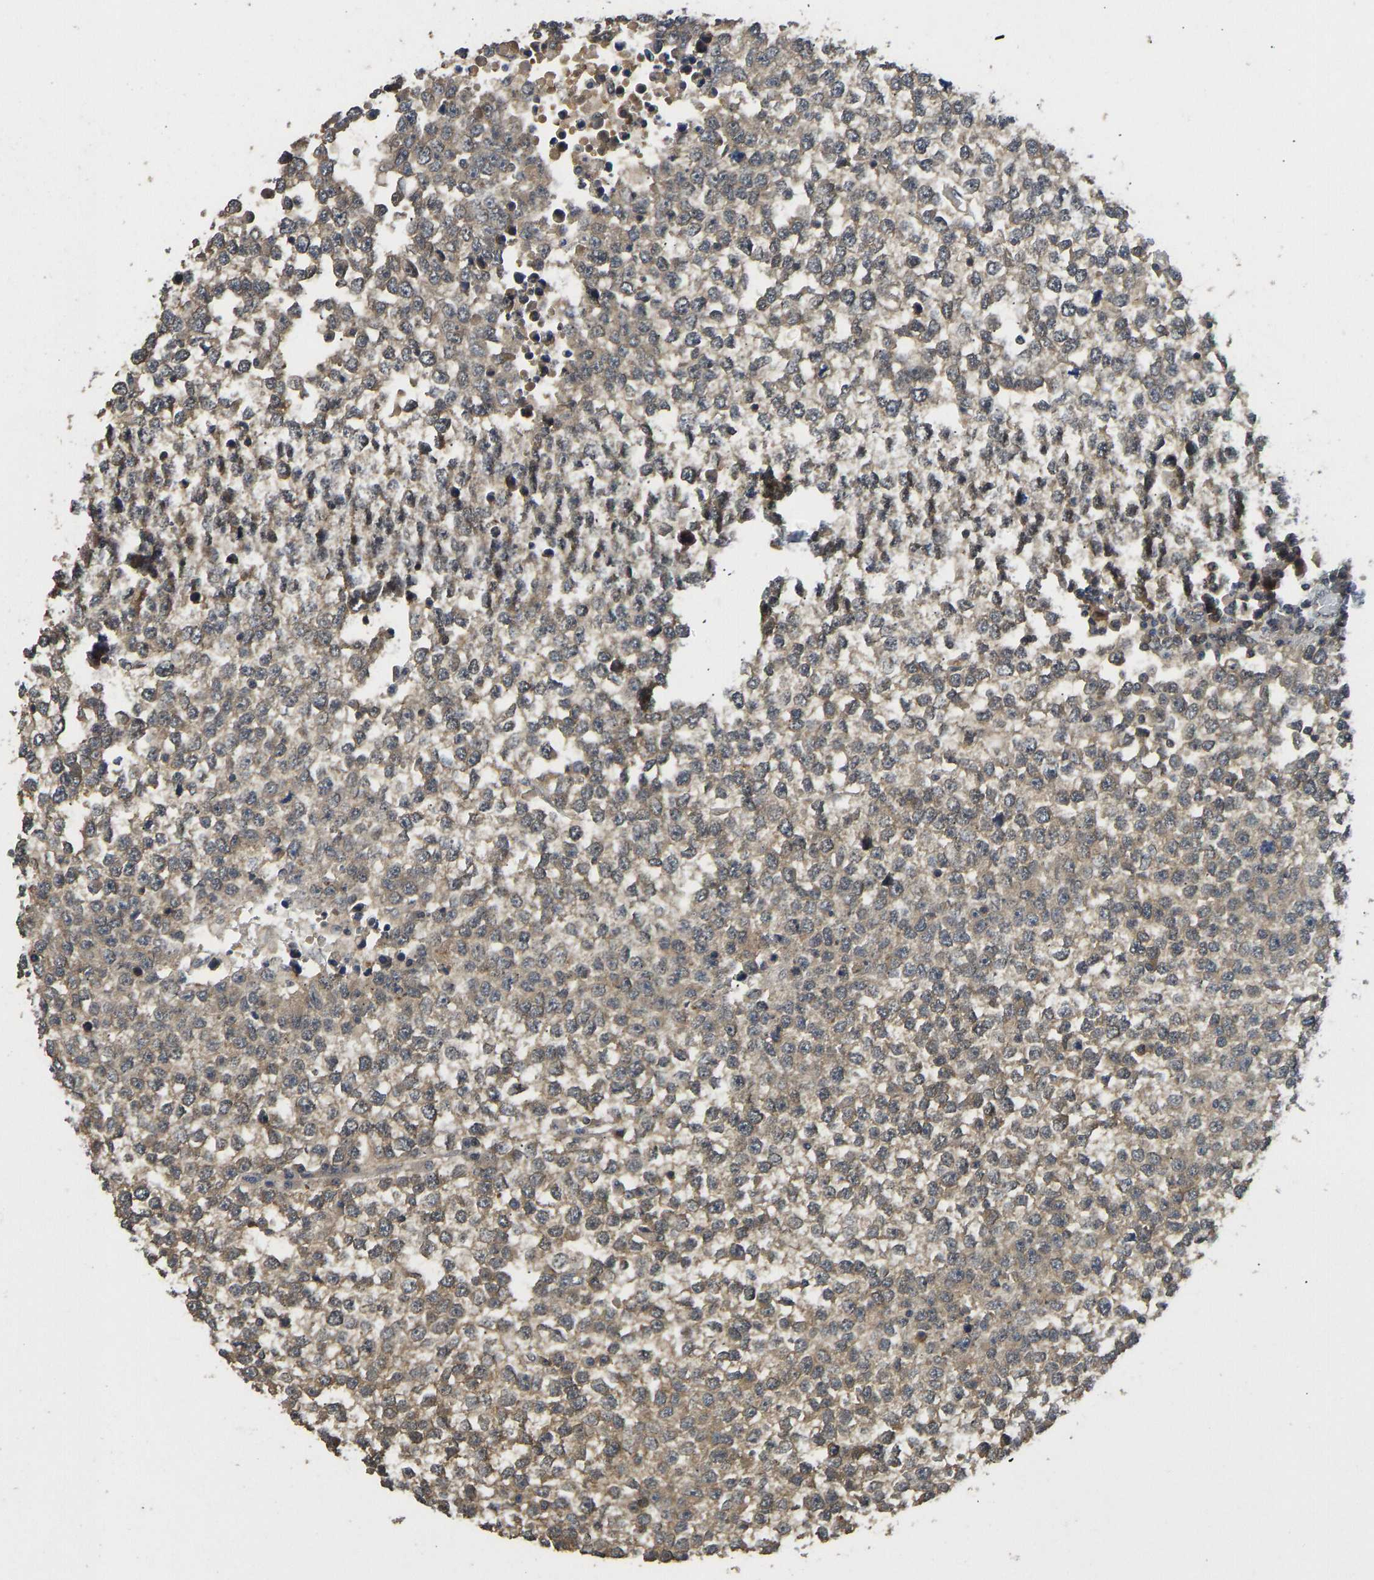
{"staining": {"intensity": "moderate", "quantity": ">75%", "location": "cytoplasmic/membranous"}, "tissue": "testis cancer", "cell_type": "Tumor cells", "image_type": "cancer", "snomed": [{"axis": "morphology", "description": "Seminoma, NOS"}, {"axis": "topography", "description": "Testis"}], "caption": "Seminoma (testis) stained with a brown dye shows moderate cytoplasmic/membranous positive expression in approximately >75% of tumor cells.", "gene": "NDRG3", "patient": {"sex": "male", "age": 65}}